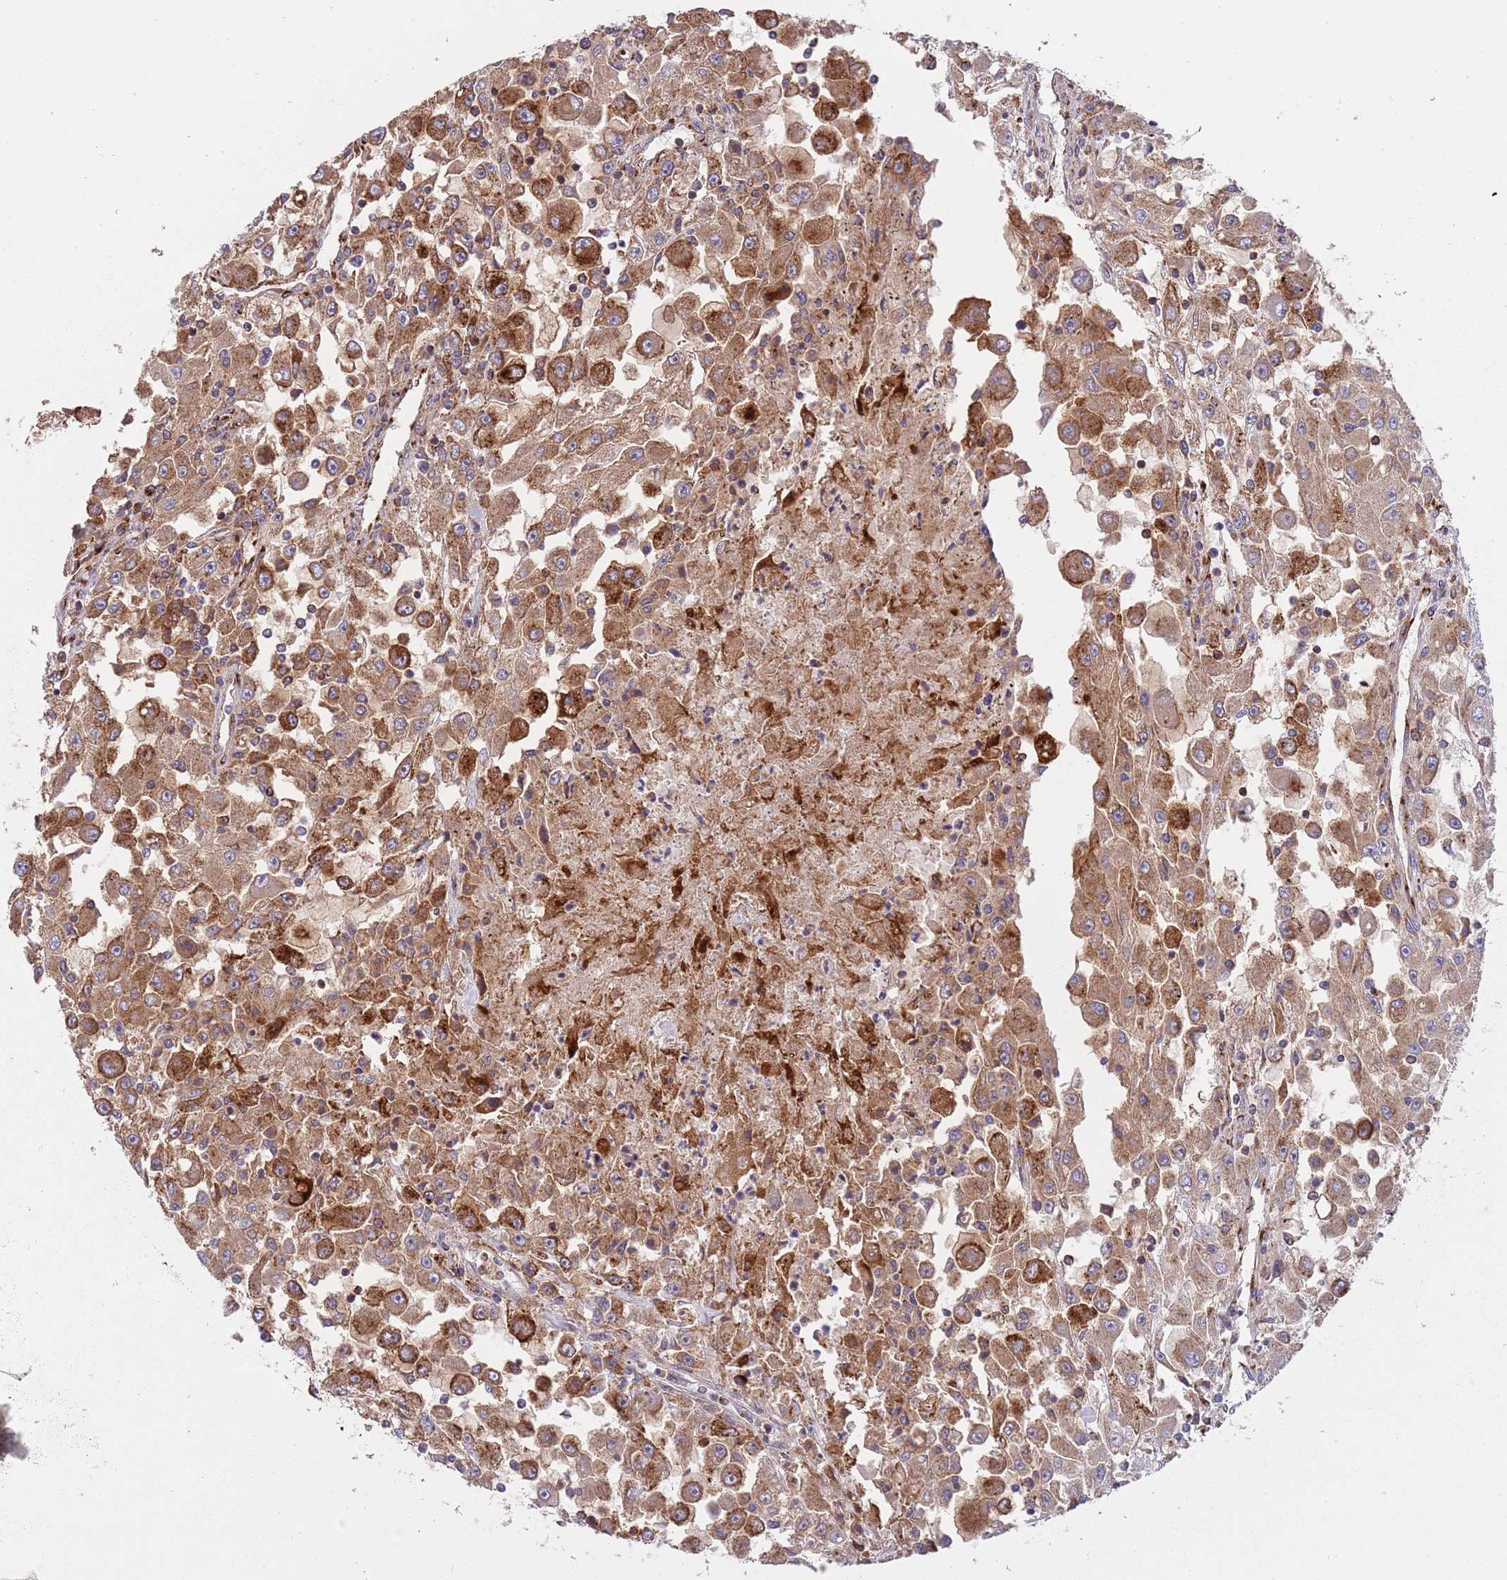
{"staining": {"intensity": "moderate", "quantity": ">75%", "location": "cytoplasmic/membranous"}, "tissue": "renal cancer", "cell_type": "Tumor cells", "image_type": "cancer", "snomed": [{"axis": "morphology", "description": "Adenocarcinoma, NOS"}, {"axis": "topography", "description": "Kidney"}], "caption": "Moderate cytoplasmic/membranous positivity is identified in approximately >75% of tumor cells in adenocarcinoma (renal). (IHC, brightfield microscopy, high magnification).", "gene": "BTBD7", "patient": {"sex": "female", "age": 67}}